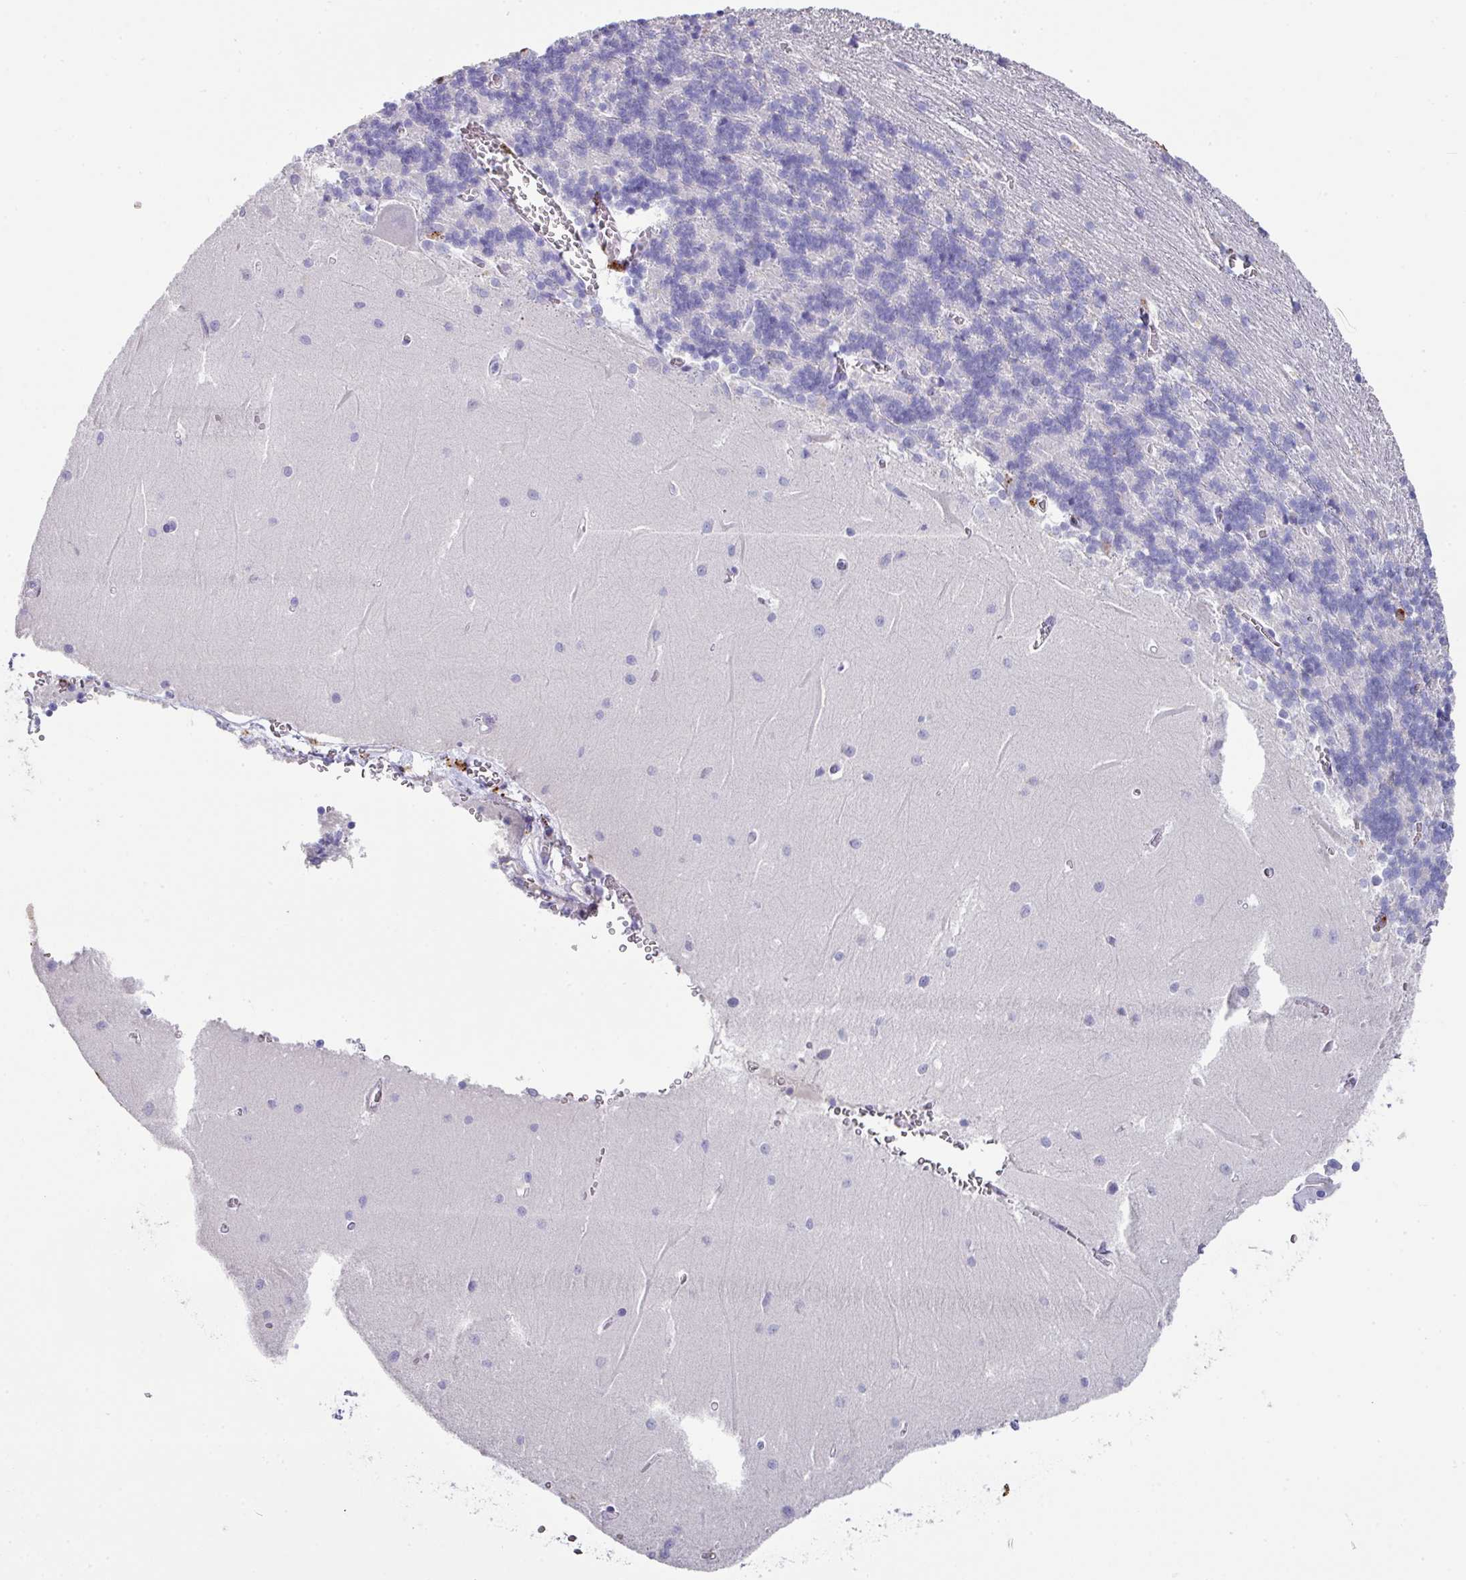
{"staining": {"intensity": "negative", "quantity": "none", "location": "none"}, "tissue": "cerebellum", "cell_type": "Cells in granular layer", "image_type": "normal", "snomed": [{"axis": "morphology", "description": "Normal tissue, NOS"}, {"axis": "topography", "description": "Cerebellum"}], "caption": "Protein analysis of normal cerebellum shows no significant positivity in cells in granular layer.", "gene": "CPVL", "patient": {"sex": "male", "age": 37}}